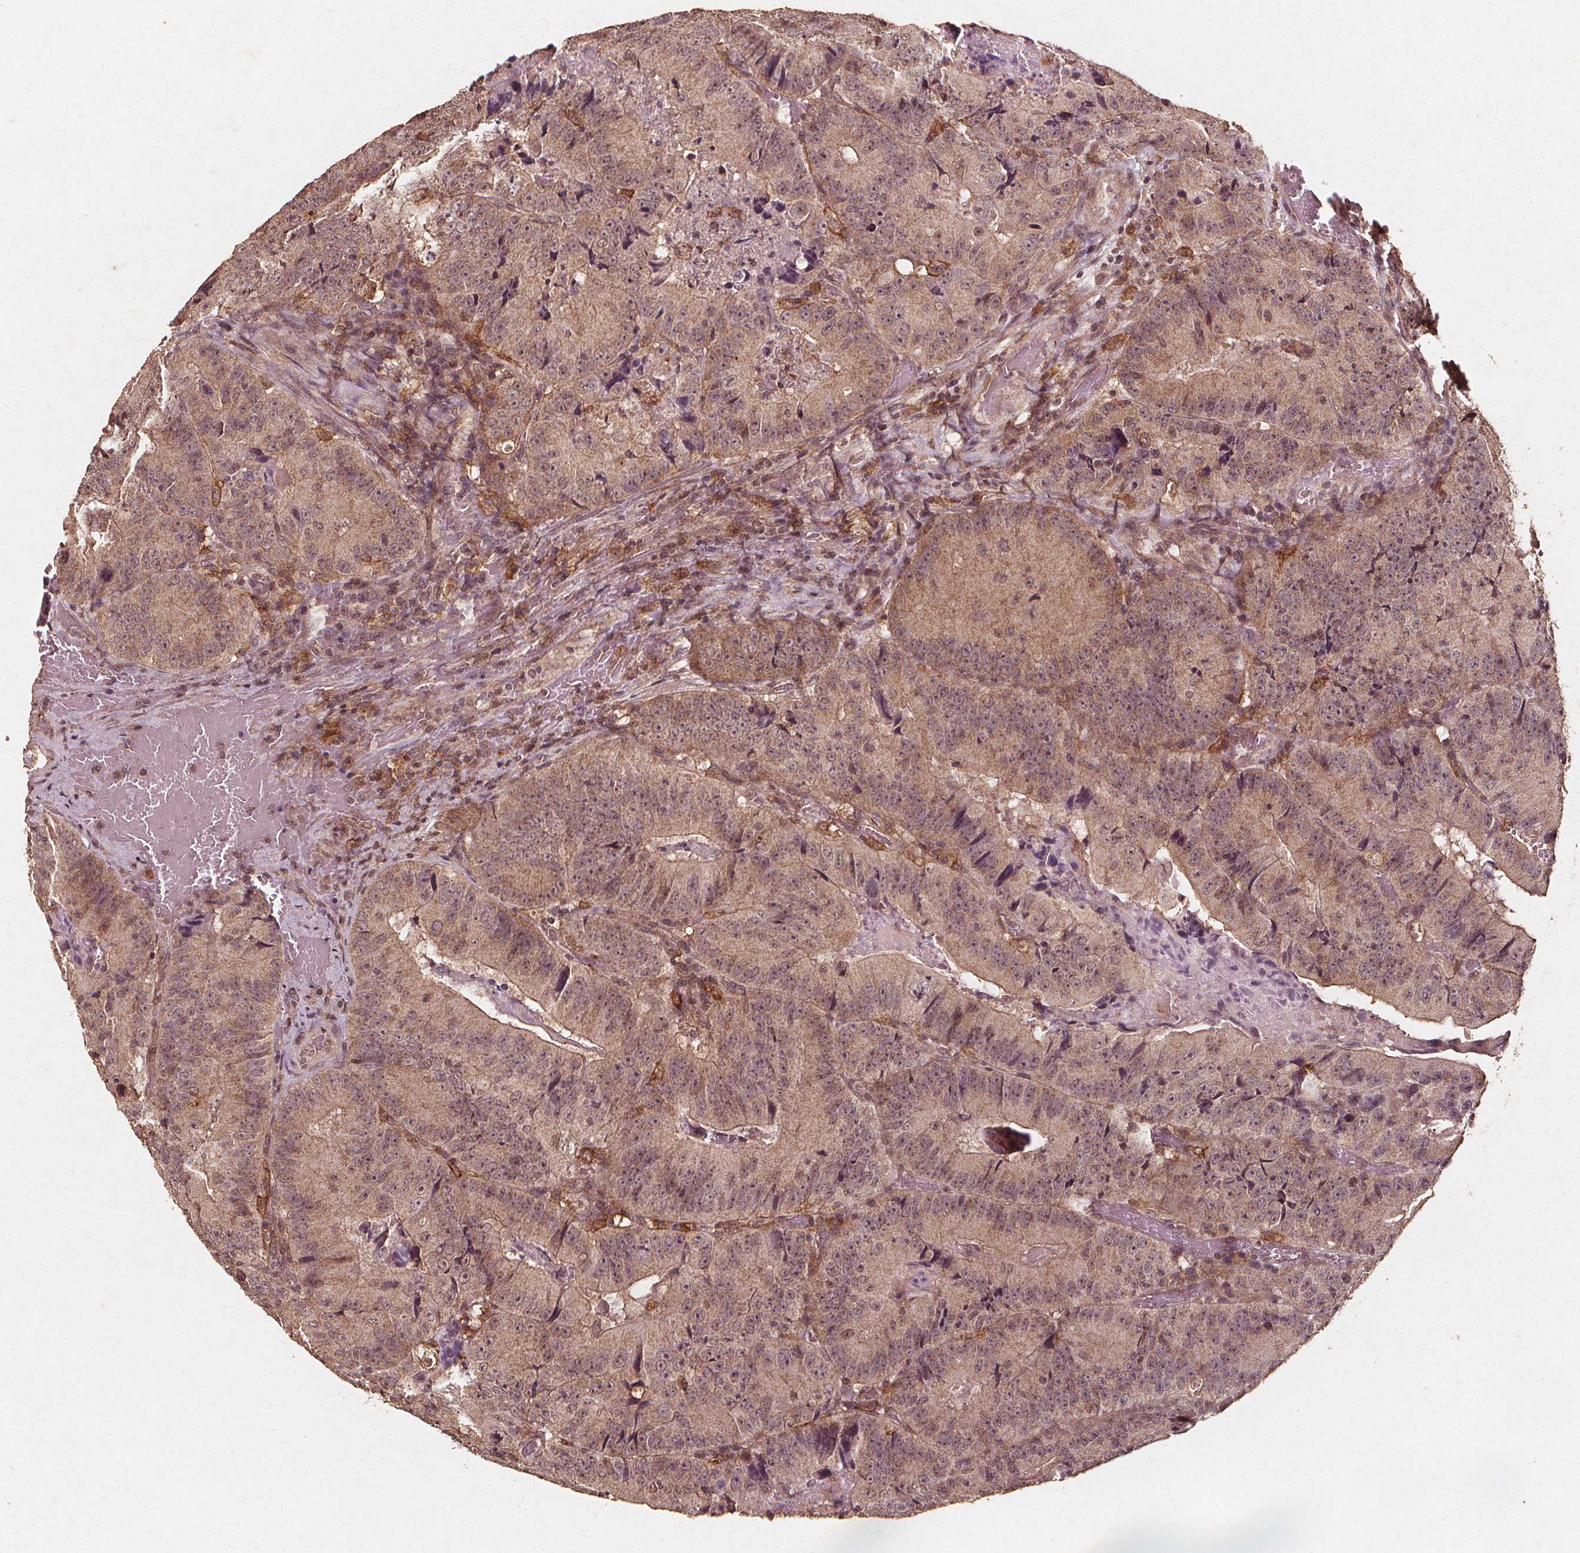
{"staining": {"intensity": "weak", "quantity": ">75%", "location": "cytoplasmic/membranous"}, "tissue": "colorectal cancer", "cell_type": "Tumor cells", "image_type": "cancer", "snomed": [{"axis": "morphology", "description": "Adenocarcinoma, NOS"}, {"axis": "topography", "description": "Colon"}], "caption": "Tumor cells display low levels of weak cytoplasmic/membranous expression in approximately >75% of cells in human adenocarcinoma (colorectal).", "gene": "ABCA1", "patient": {"sex": "female", "age": 86}}